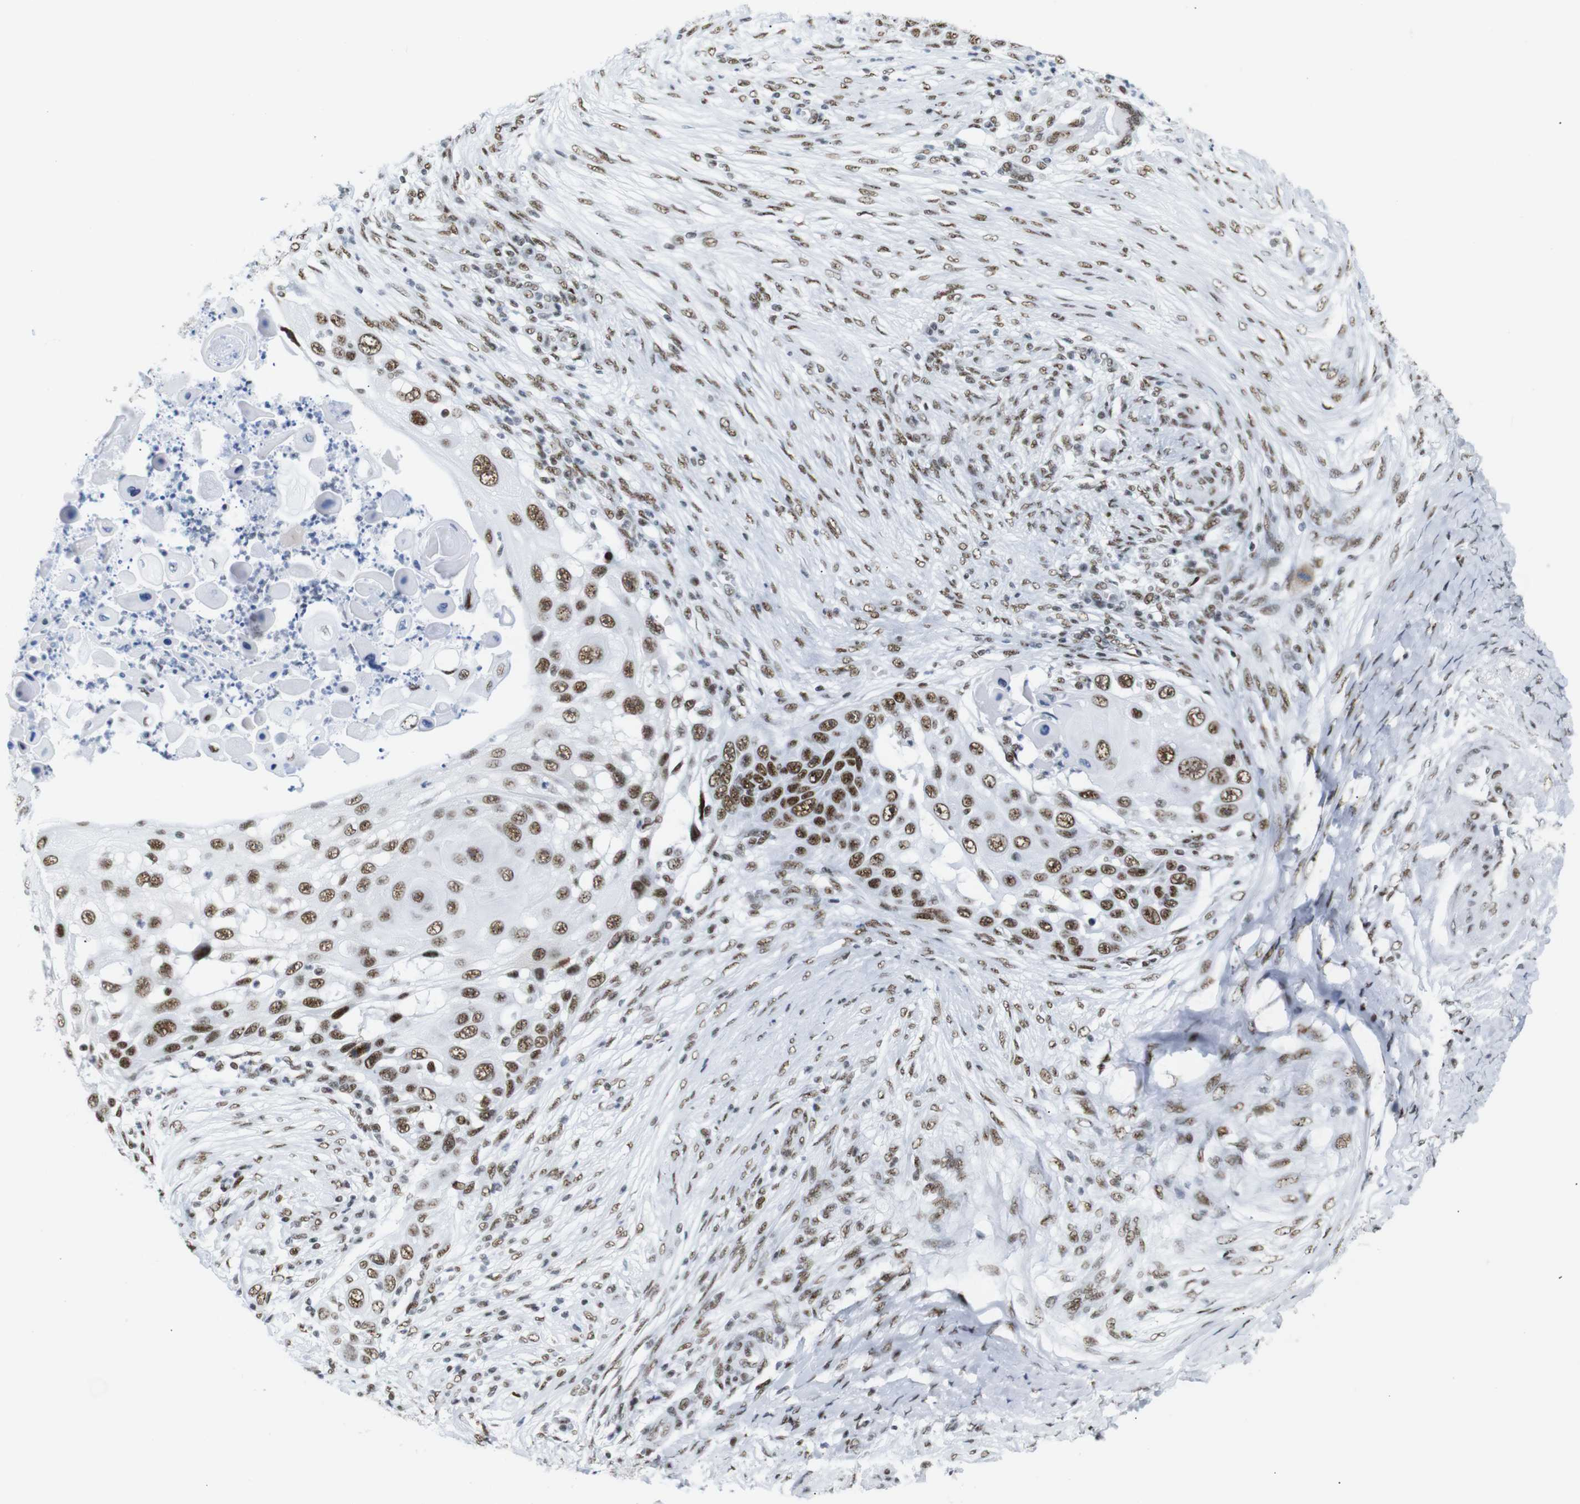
{"staining": {"intensity": "strong", "quantity": ">75%", "location": "nuclear"}, "tissue": "skin cancer", "cell_type": "Tumor cells", "image_type": "cancer", "snomed": [{"axis": "morphology", "description": "Squamous cell carcinoma, NOS"}, {"axis": "topography", "description": "Skin"}], "caption": "The image exhibits staining of squamous cell carcinoma (skin), revealing strong nuclear protein positivity (brown color) within tumor cells.", "gene": "TRA2B", "patient": {"sex": "female", "age": 44}}